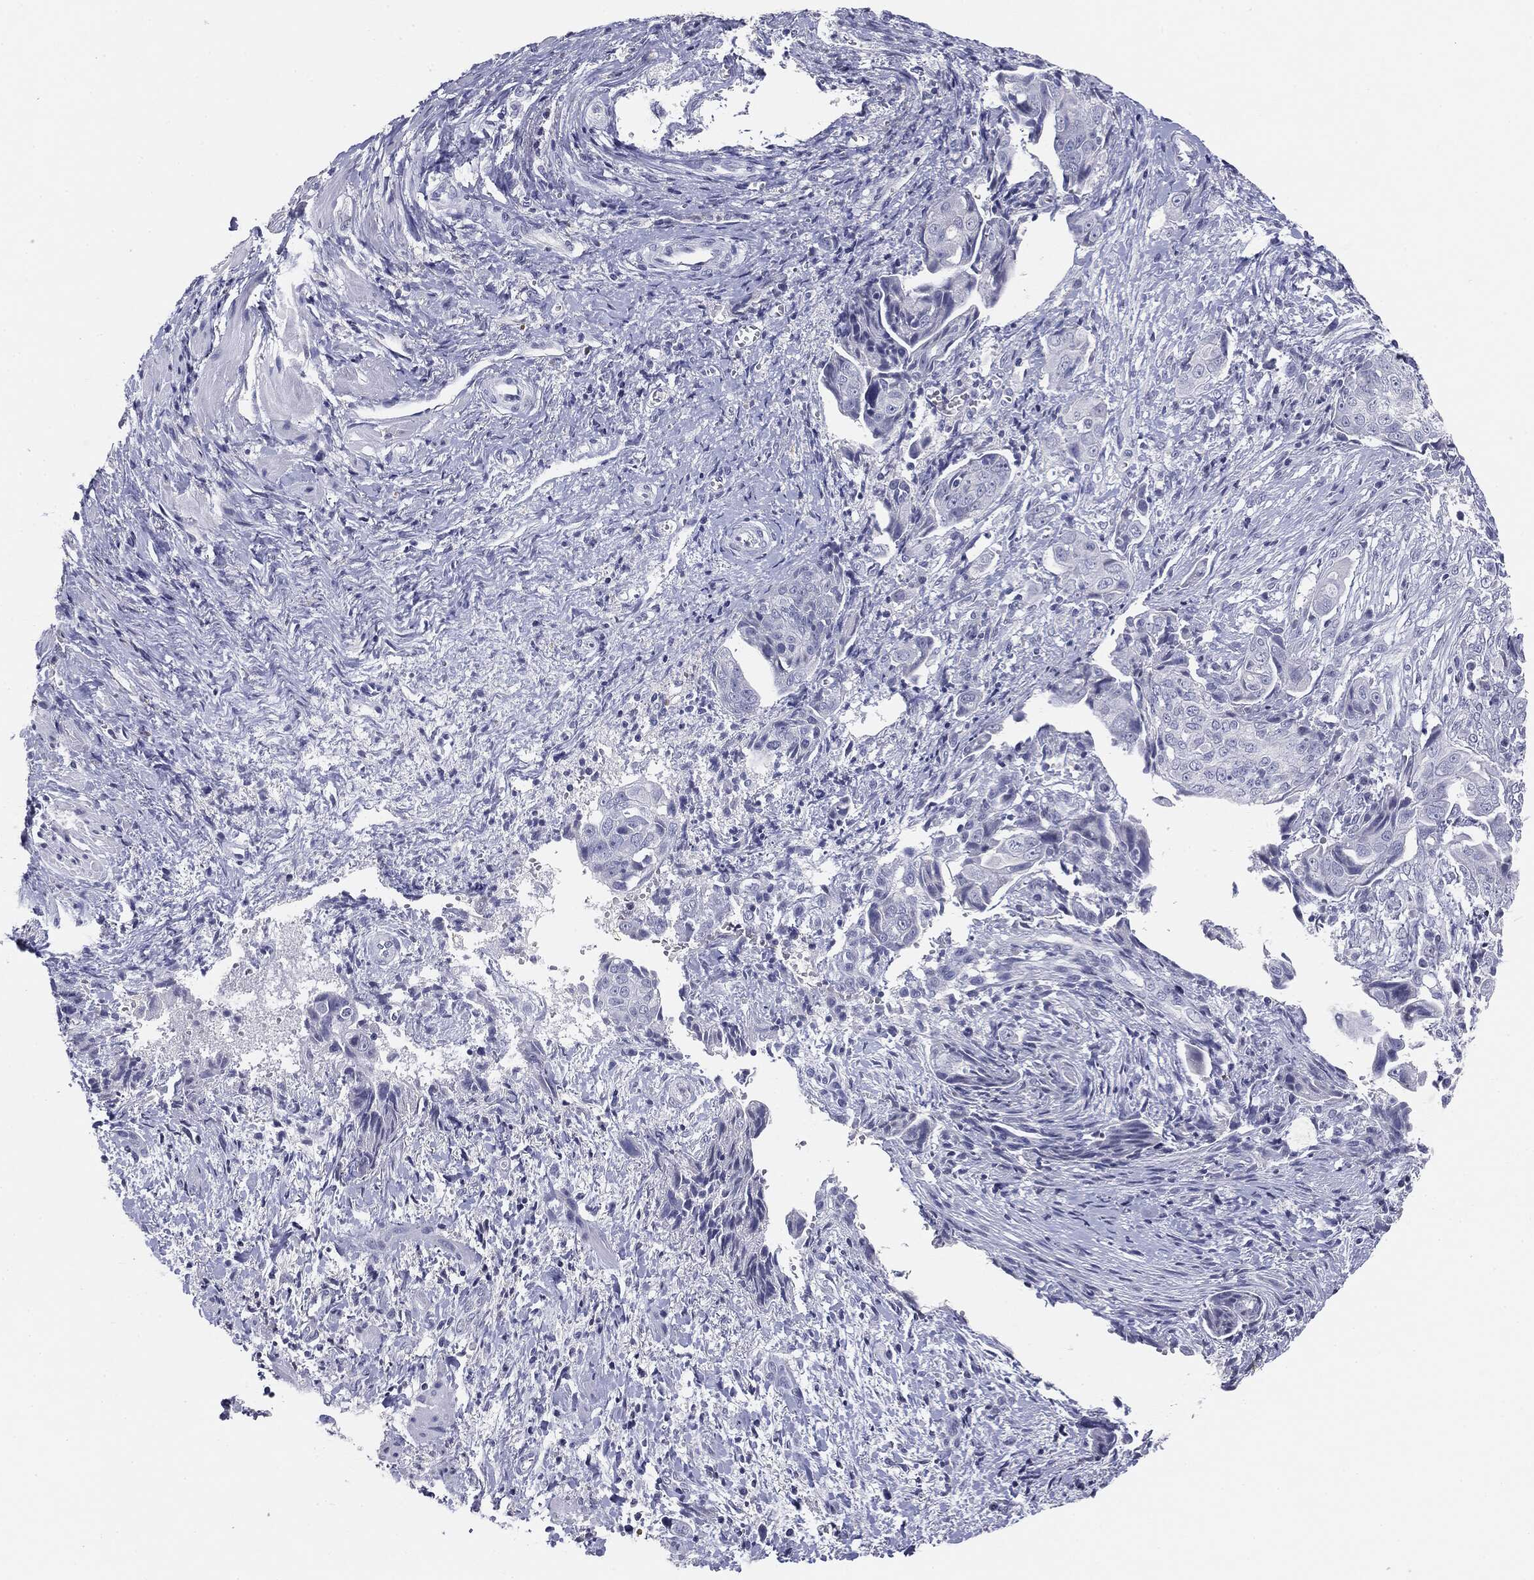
{"staining": {"intensity": "negative", "quantity": "none", "location": "none"}, "tissue": "ovarian cancer", "cell_type": "Tumor cells", "image_type": "cancer", "snomed": [{"axis": "morphology", "description": "Carcinoma, endometroid"}, {"axis": "topography", "description": "Ovary"}], "caption": "IHC micrograph of neoplastic tissue: human ovarian endometroid carcinoma stained with DAB demonstrates no significant protein positivity in tumor cells.", "gene": "SERPINB4", "patient": {"sex": "female", "age": 70}}